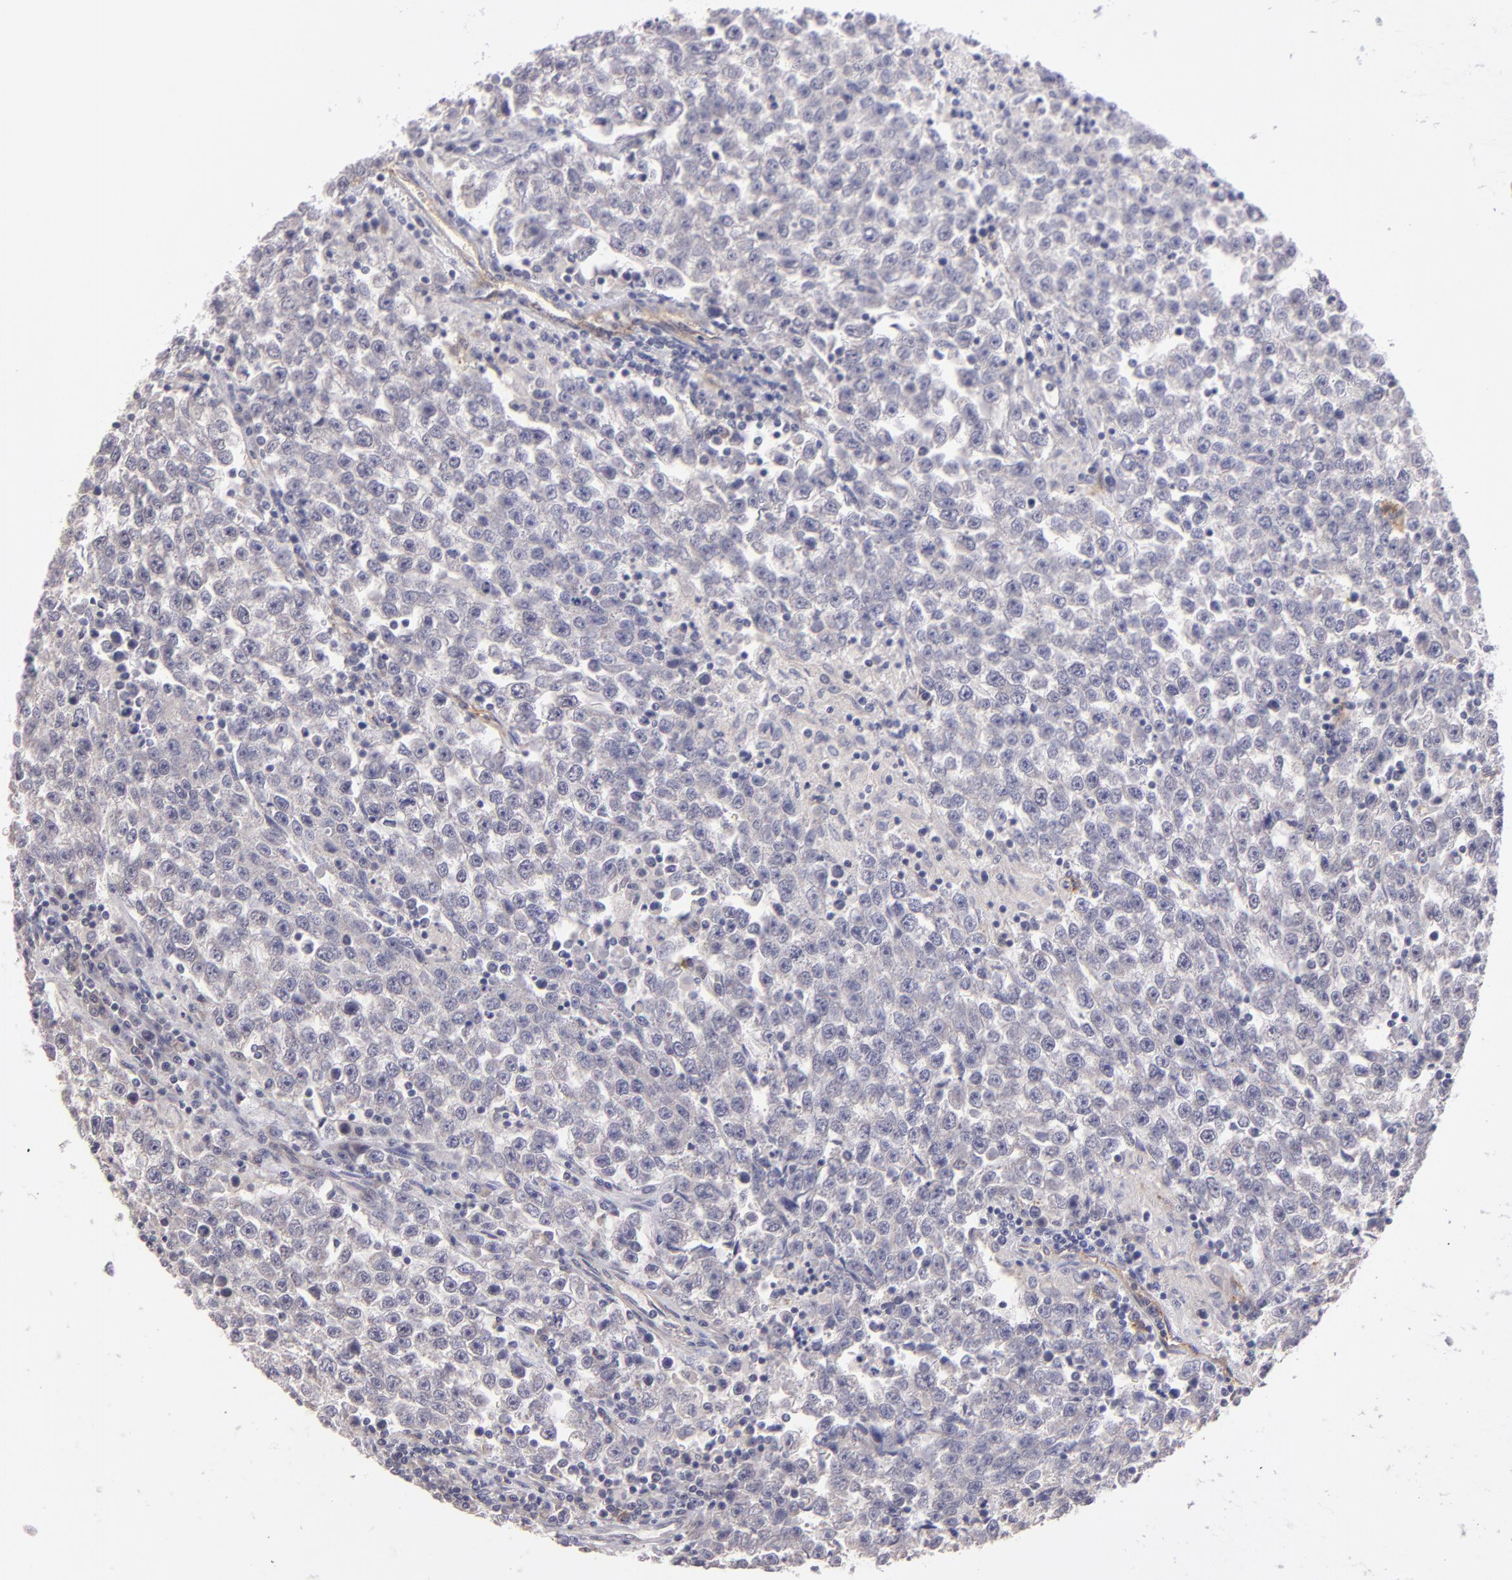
{"staining": {"intensity": "negative", "quantity": "none", "location": "none"}, "tissue": "testis cancer", "cell_type": "Tumor cells", "image_type": "cancer", "snomed": [{"axis": "morphology", "description": "Seminoma, NOS"}, {"axis": "topography", "description": "Testis"}], "caption": "IHC image of human testis seminoma stained for a protein (brown), which reveals no positivity in tumor cells.", "gene": "THBD", "patient": {"sex": "male", "age": 36}}